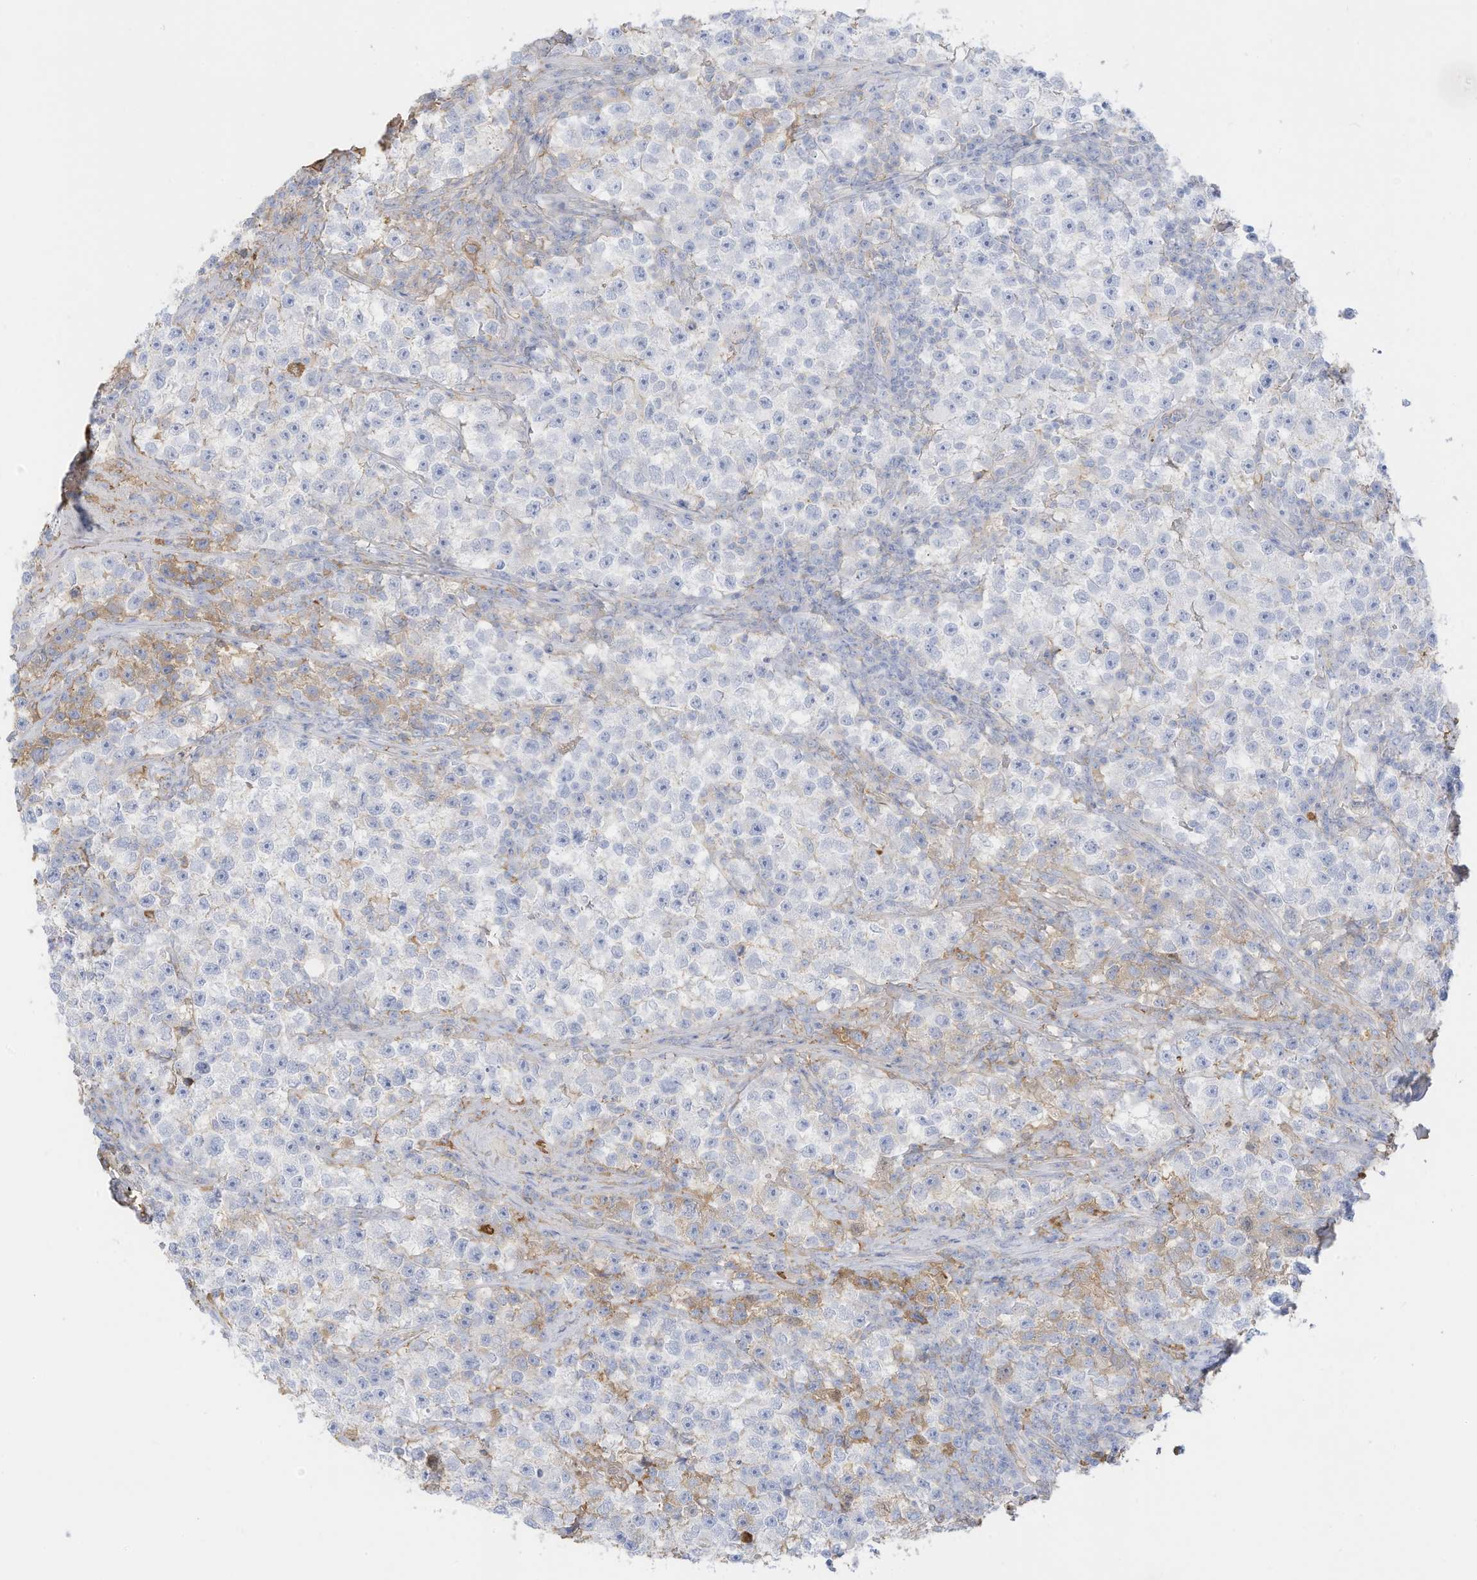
{"staining": {"intensity": "moderate", "quantity": "<25%", "location": "cytoplasmic/membranous"}, "tissue": "testis cancer", "cell_type": "Tumor cells", "image_type": "cancer", "snomed": [{"axis": "morphology", "description": "Seminoma, NOS"}, {"axis": "topography", "description": "Testis"}], "caption": "Testis cancer (seminoma) stained with a brown dye shows moderate cytoplasmic/membranous positive positivity in approximately <25% of tumor cells.", "gene": "HSD17B13", "patient": {"sex": "male", "age": 22}}